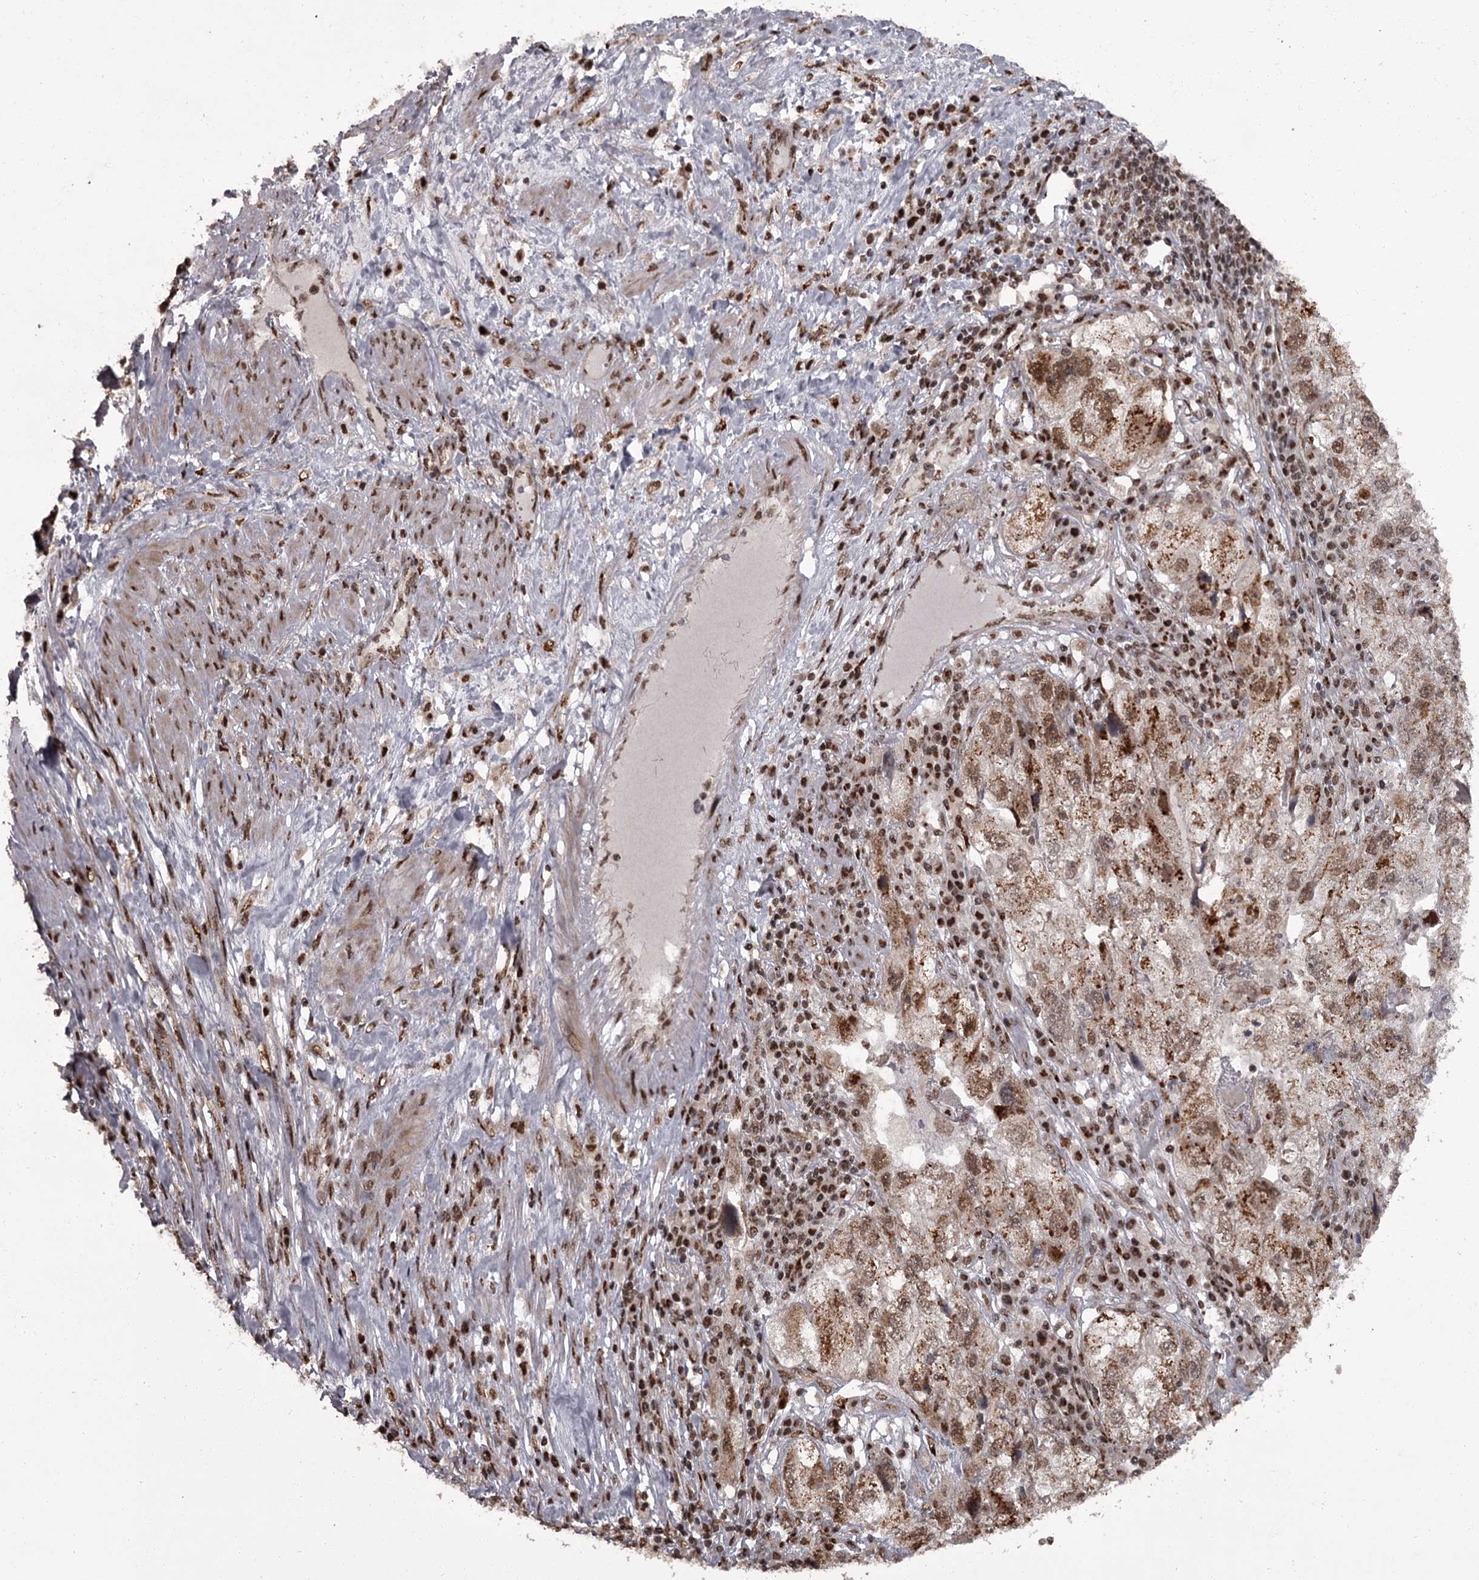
{"staining": {"intensity": "moderate", "quantity": ">75%", "location": "cytoplasmic/membranous,nuclear"}, "tissue": "endometrial cancer", "cell_type": "Tumor cells", "image_type": "cancer", "snomed": [{"axis": "morphology", "description": "Adenocarcinoma, NOS"}, {"axis": "topography", "description": "Endometrium"}], "caption": "Protein staining shows moderate cytoplasmic/membranous and nuclear expression in approximately >75% of tumor cells in endometrial cancer (adenocarcinoma).", "gene": "CEP83", "patient": {"sex": "female", "age": 49}}